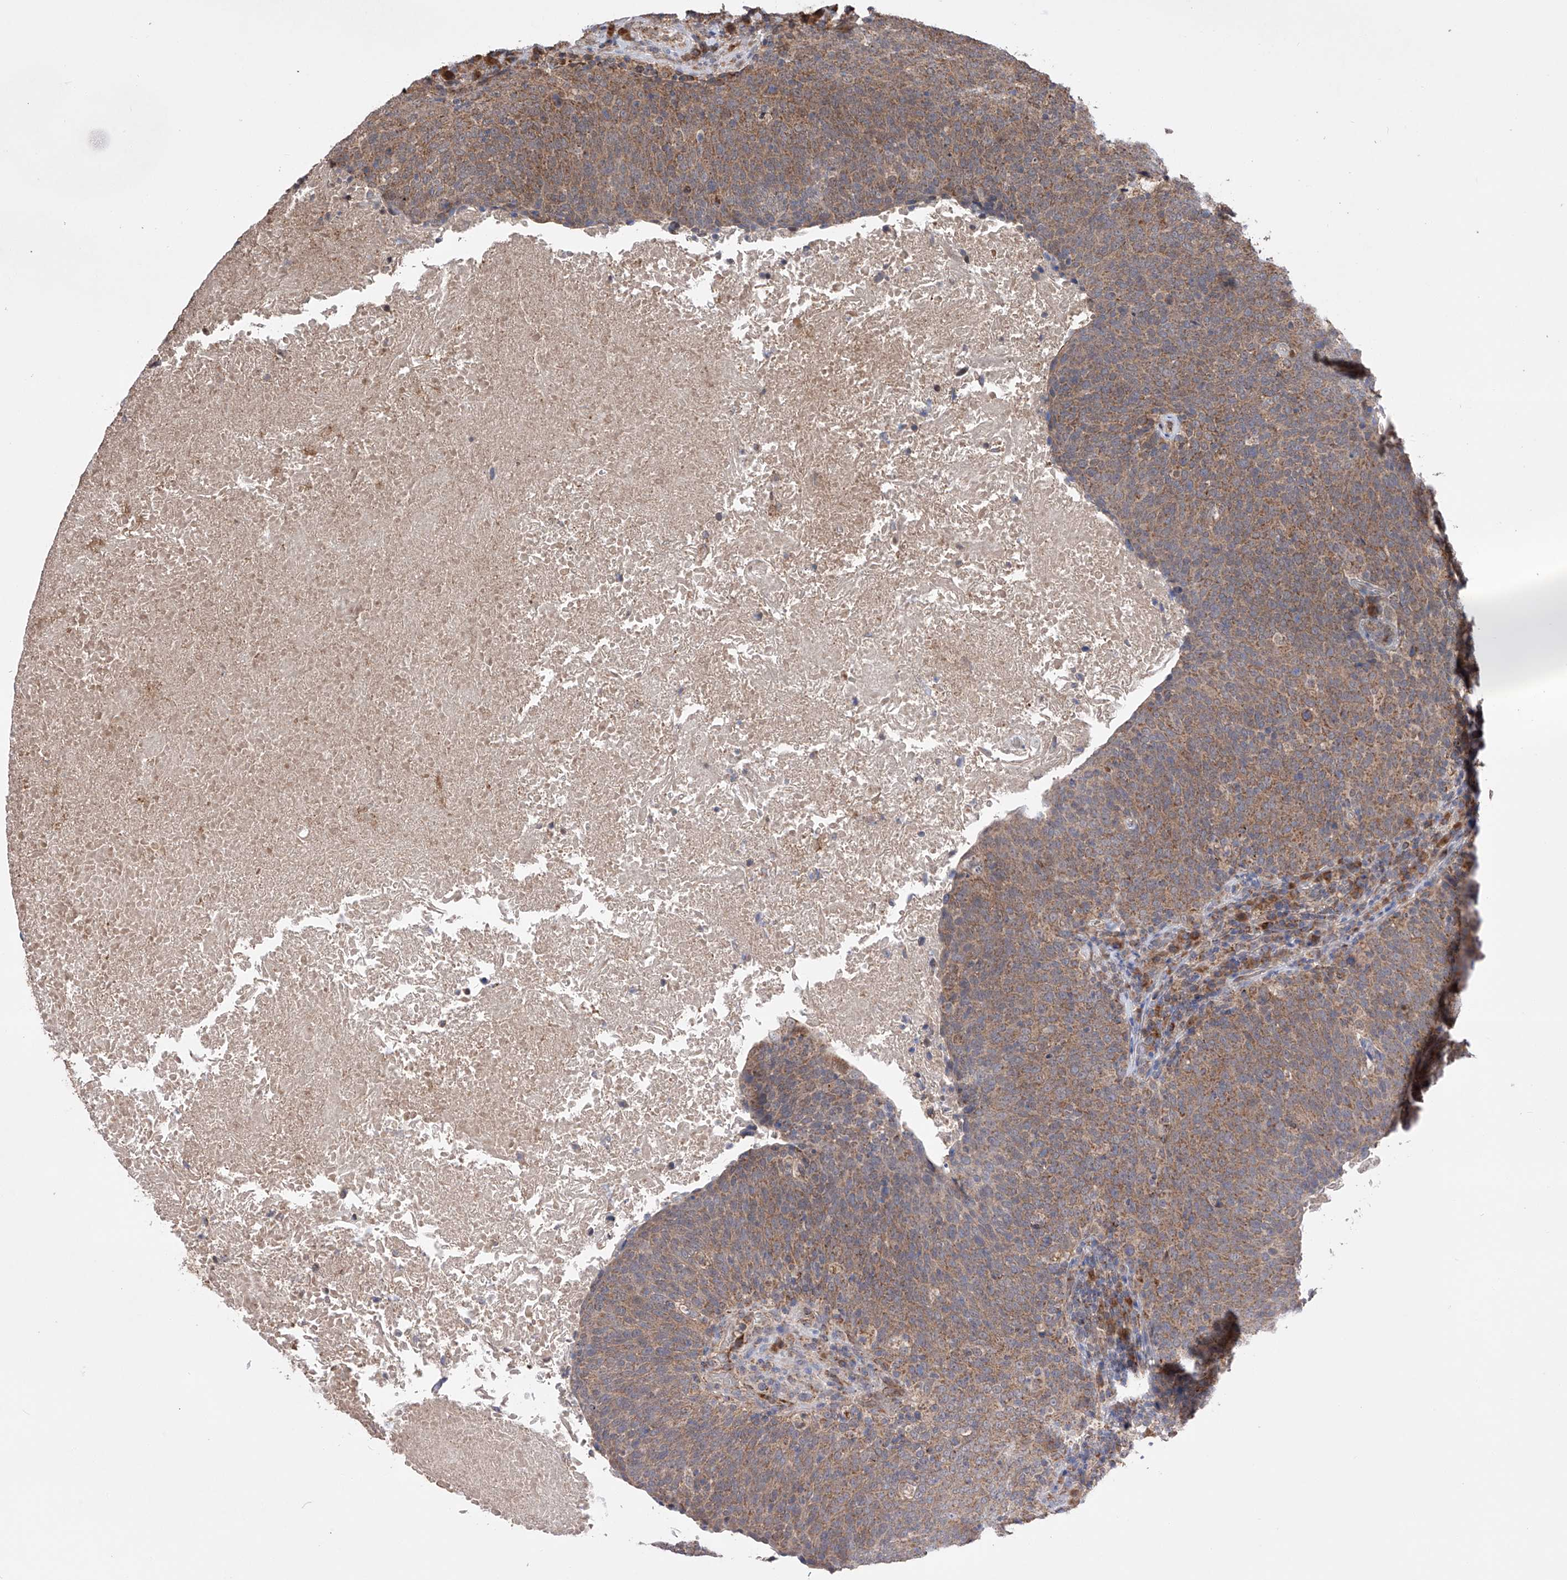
{"staining": {"intensity": "moderate", "quantity": ">75%", "location": "cytoplasmic/membranous"}, "tissue": "head and neck cancer", "cell_type": "Tumor cells", "image_type": "cancer", "snomed": [{"axis": "morphology", "description": "Squamous cell carcinoma, NOS"}, {"axis": "morphology", "description": "Squamous cell carcinoma, metastatic, NOS"}, {"axis": "topography", "description": "Lymph node"}, {"axis": "topography", "description": "Head-Neck"}], "caption": "Head and neck cancer (squamous cell carcinoma) stained with IHC displays moderate cytoplasmic/membranous expression in about >75% of tumor cells.", "gene": "SDHAF4", "patient": {"sex": "male", "age": 62}}